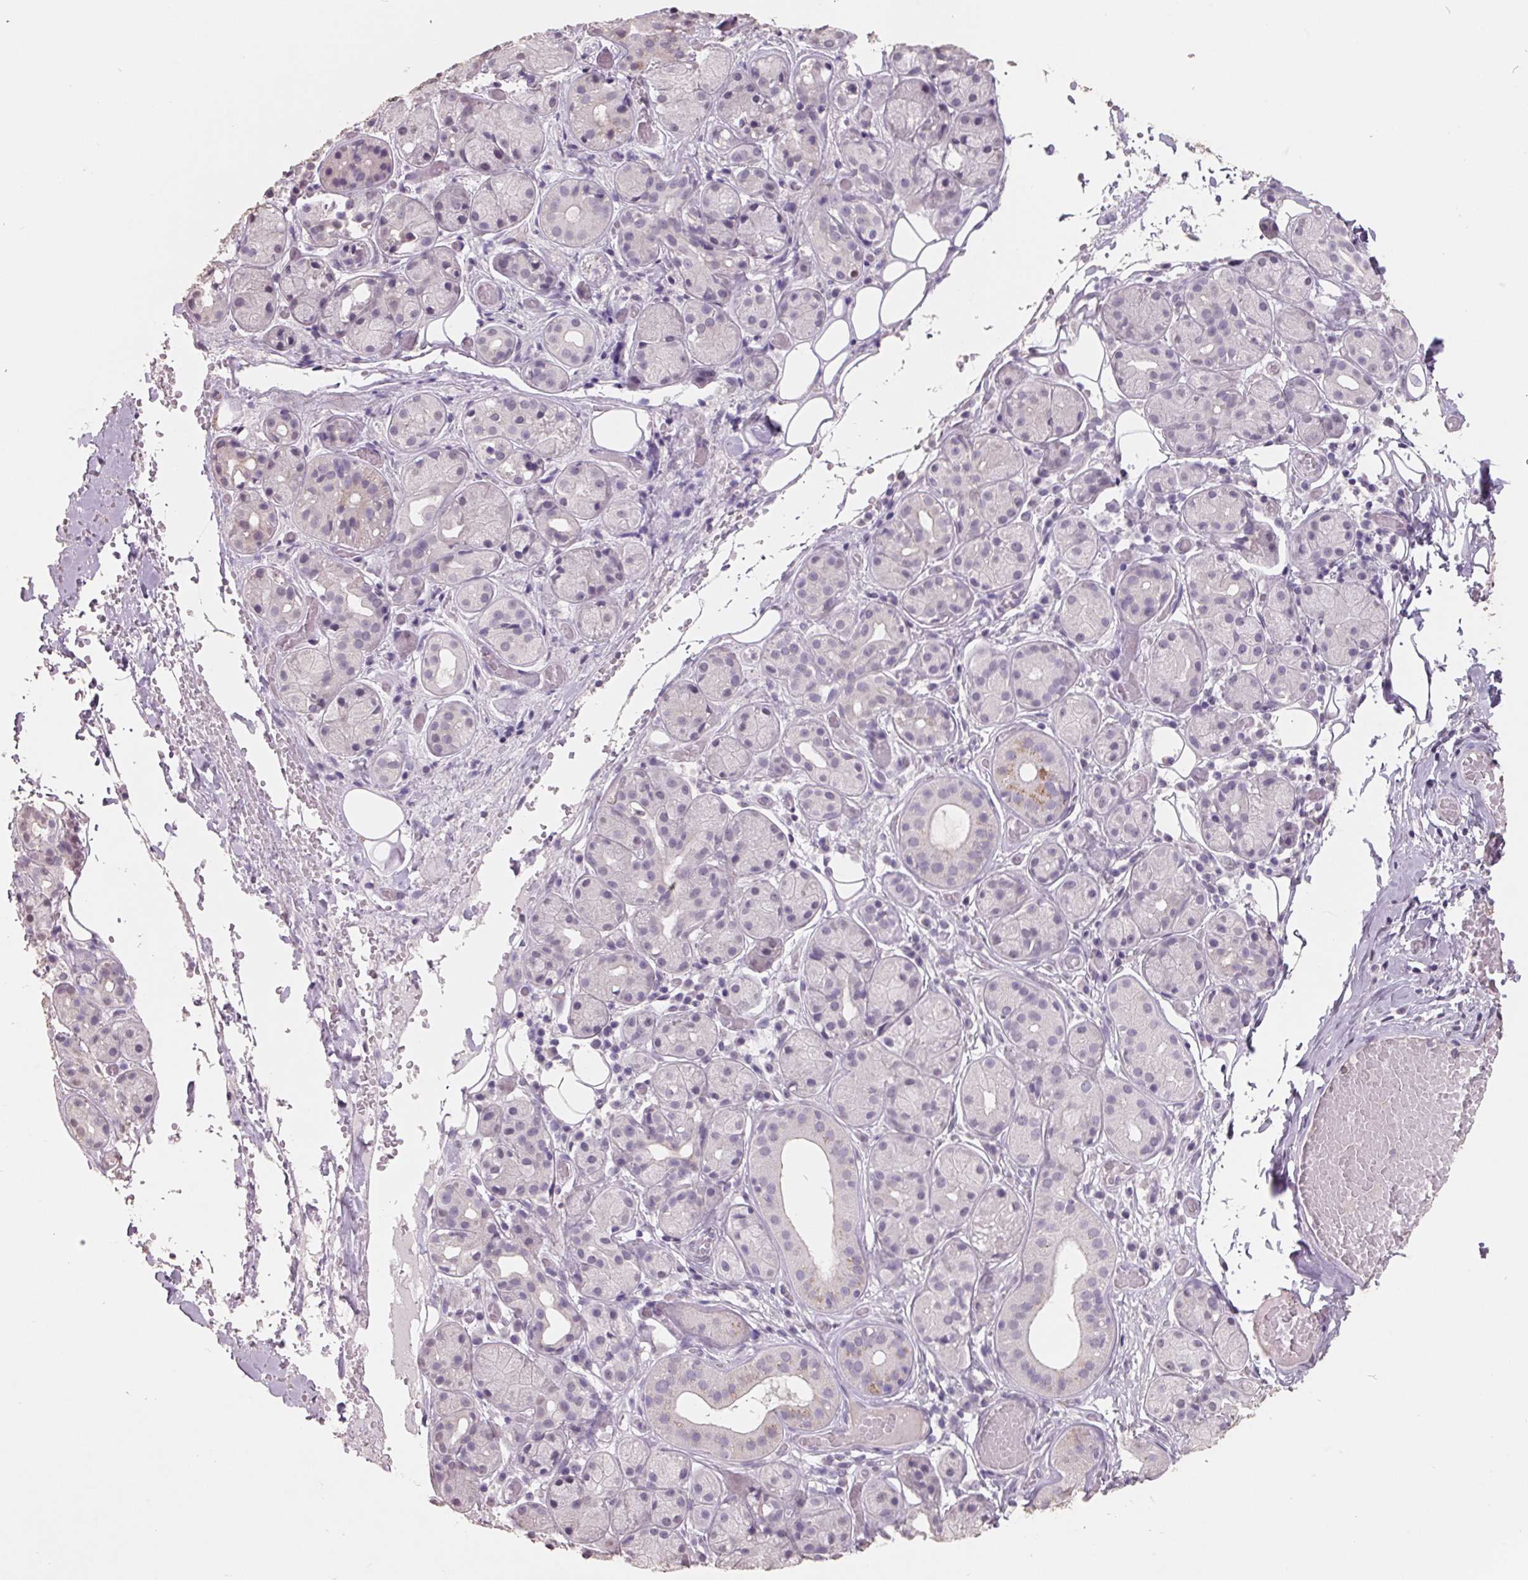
{"staining": {"intensity": "moderate", "quantity": "<25%", "location": "cytoplasmic/membranous"}, "tissue": "salivary gland", "cell_type": "Glandular cells", "image_type": "normal", "snomed": [{"axis": "morphology", "description": "Normal tissue, NOS"}, {"axis": "topography", "description": "Salivary gland"}, {"axis": "topography", "description": "Peripheral nerve tissue"}], "caption": "Immunohistochemical staining of unremarkable salivary gland exhibits <25% levels of moderate cytoplasmic/membranous protein staining in approximately <25% of glandular cells.", "gene": "FTCD", "patient": {"sex": "male", "age": 71}}